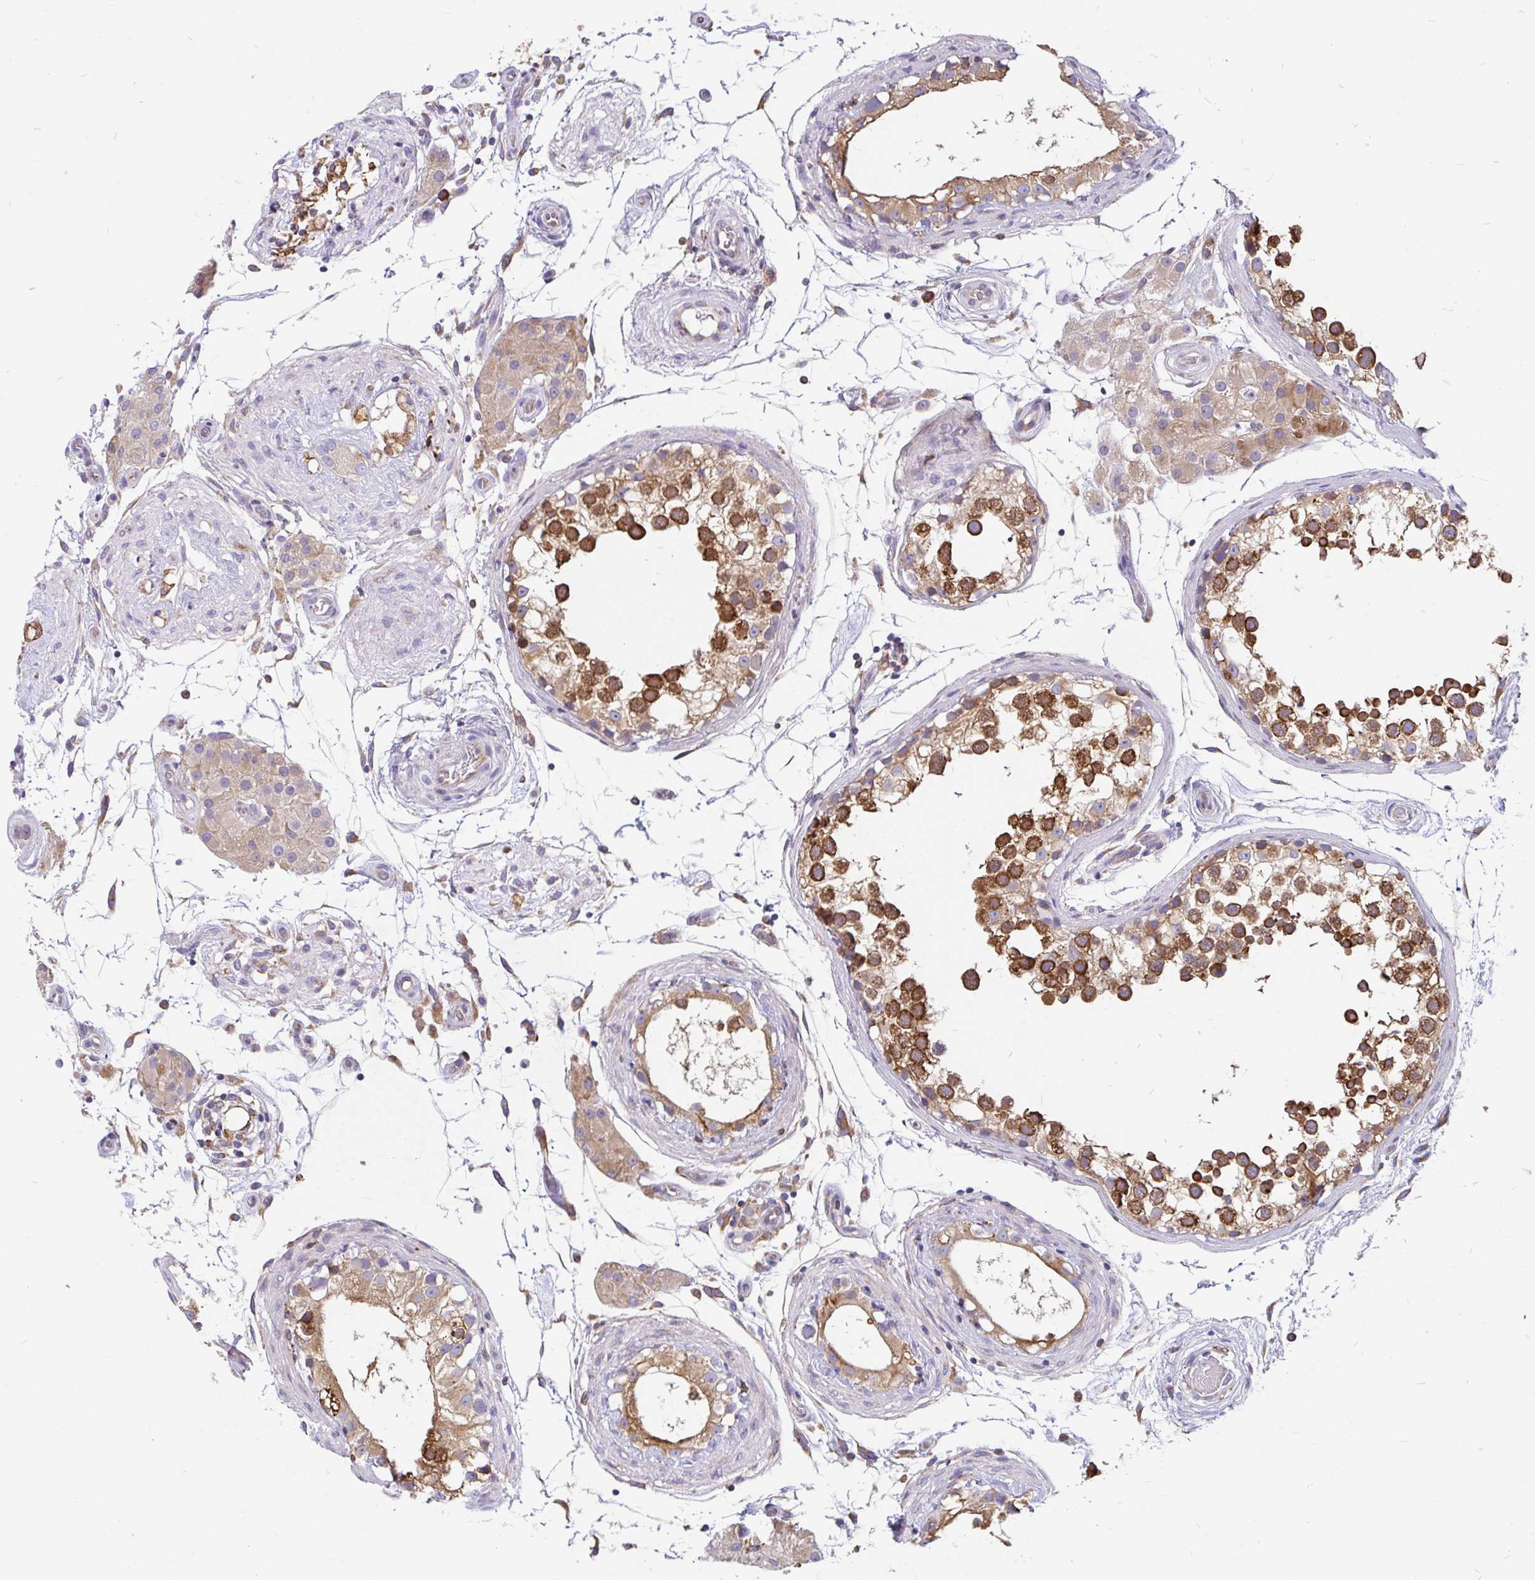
{"staining": {"intensity": "moderate", "quantity": ">75%", "location": "cytoplasmic/membranous"}, "tissue": "testis", "cell_type": "Cells in seminiferous ducts", "image_type": "normal", "snomed": [{"axis": "morphology", "description": "Normal tissue, NOS"}, {"axis": "morphology", "description": "Seminoma, NOS"}, {"axis": "topography", "description": "Testis"}], "caption": "A brown stain shows moderate cytoplasmic/membranous staining of a protein in cells in seminiferous ducts of normal human testis. (brown staining indicates protein expression, while blue staining denotes nuclei).", "gene": "EML5", "patient": {"sex": "male", "age": 65}}